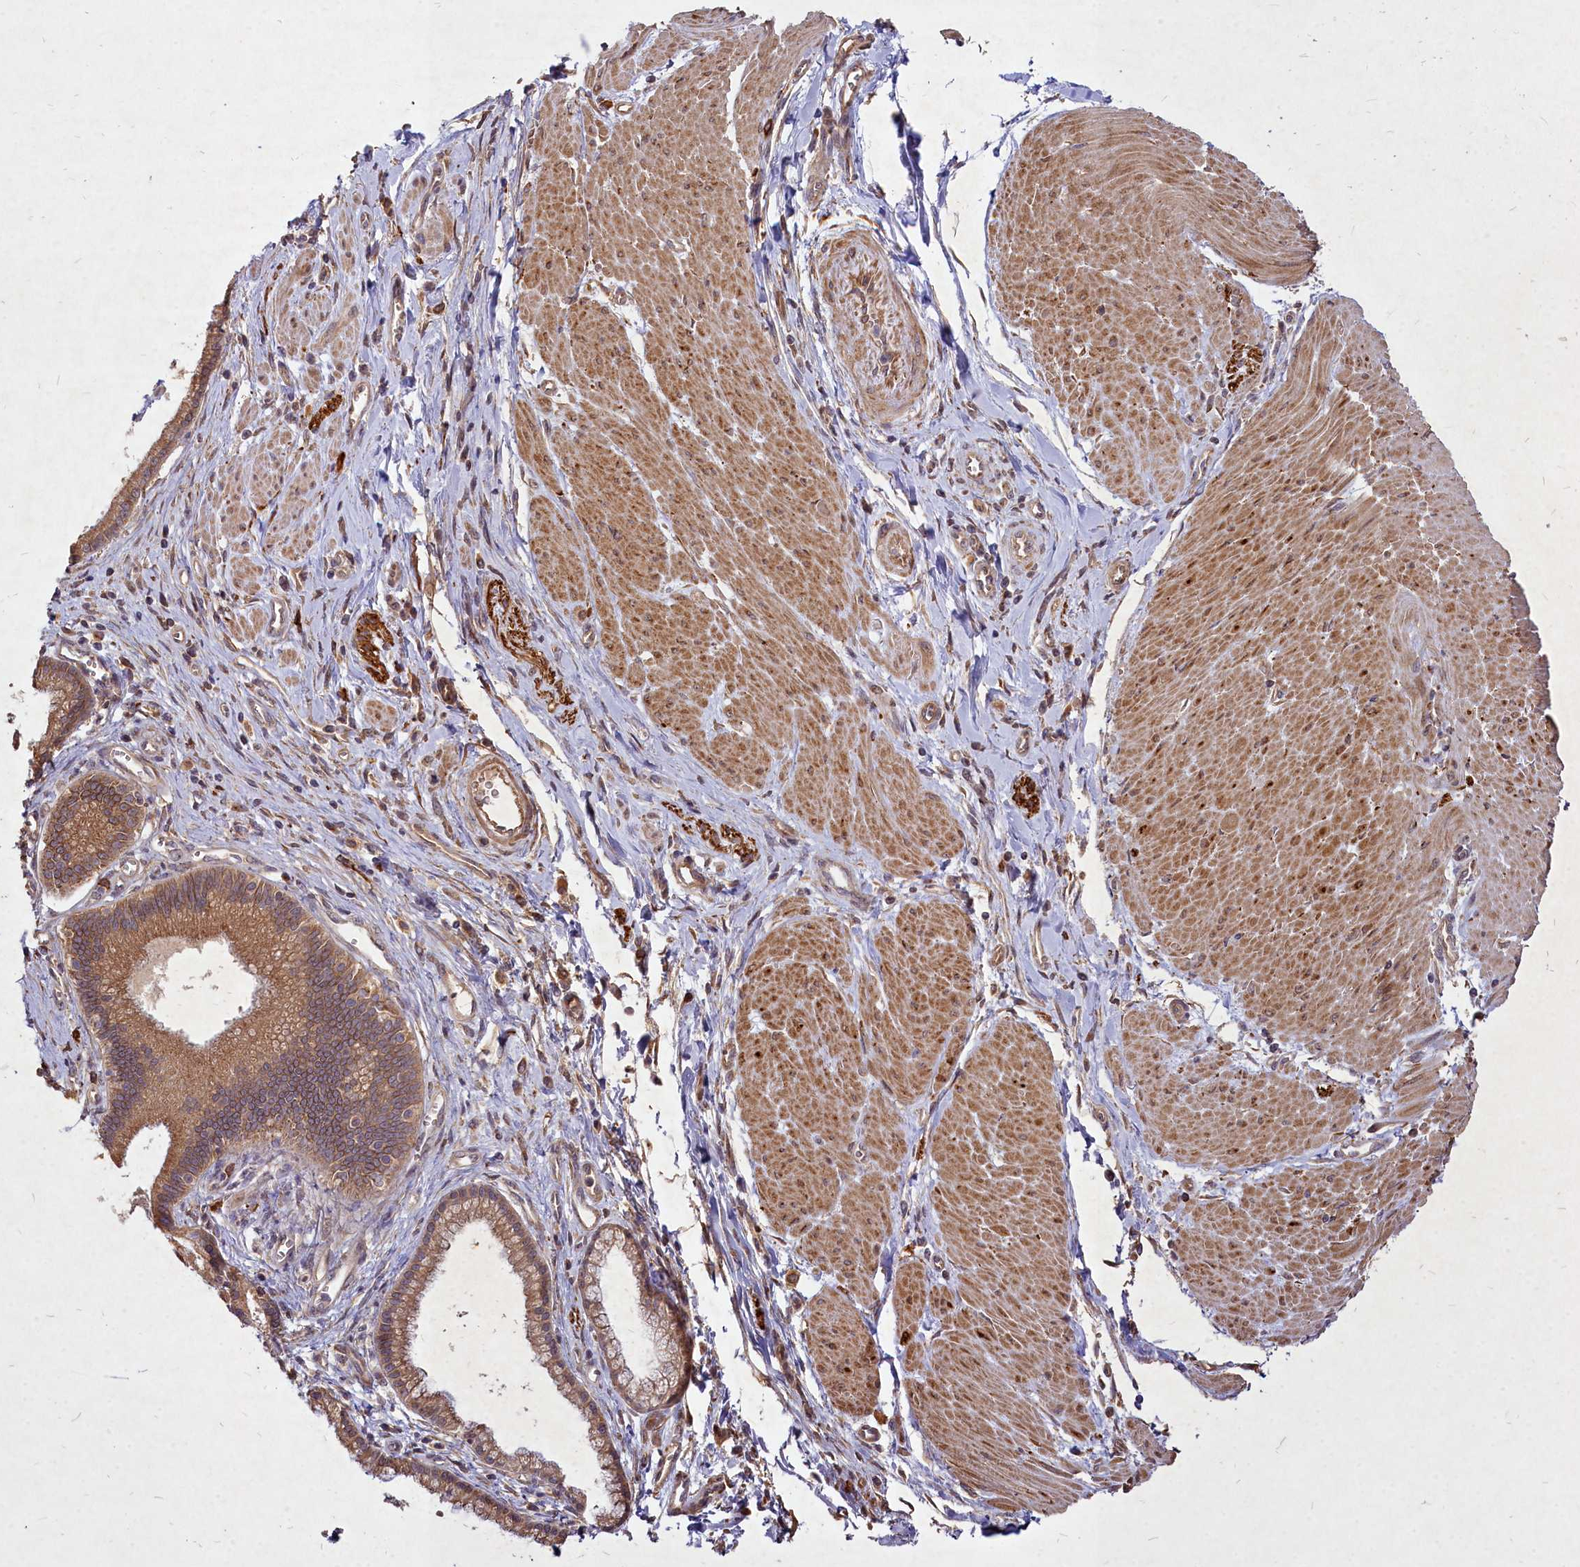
{"staining": {"intensity": "moderate", "quantity": ">75%", "location": "cytoplasmic/membranous"}, "tissue": "pancreatic cancer", "cell_type": "Tumor cells", "image_type": "cancer", "snomed": [{"axis": "morphology", "description": "Adenocarcinoma, NOS"}, {"axis": "topography", "description": "Pancreas"}], "caption": "Immunohistochemistry (DAB (3,3'-diaminobenzidine)) staining of human pancreatic cancer (adenocarcinoma) exhibits moderate cytoplasmic/membranous protein positivity in approximately >75% of tumor cells. The staining is performed using DAB (3,3'-diaminobenzidine) brown chromogen to label protein expression. The nuclei are counter-stained blue using hematoxylin.", "gene": "SKA1", "patient": {"sex": "male", "age": 78}}